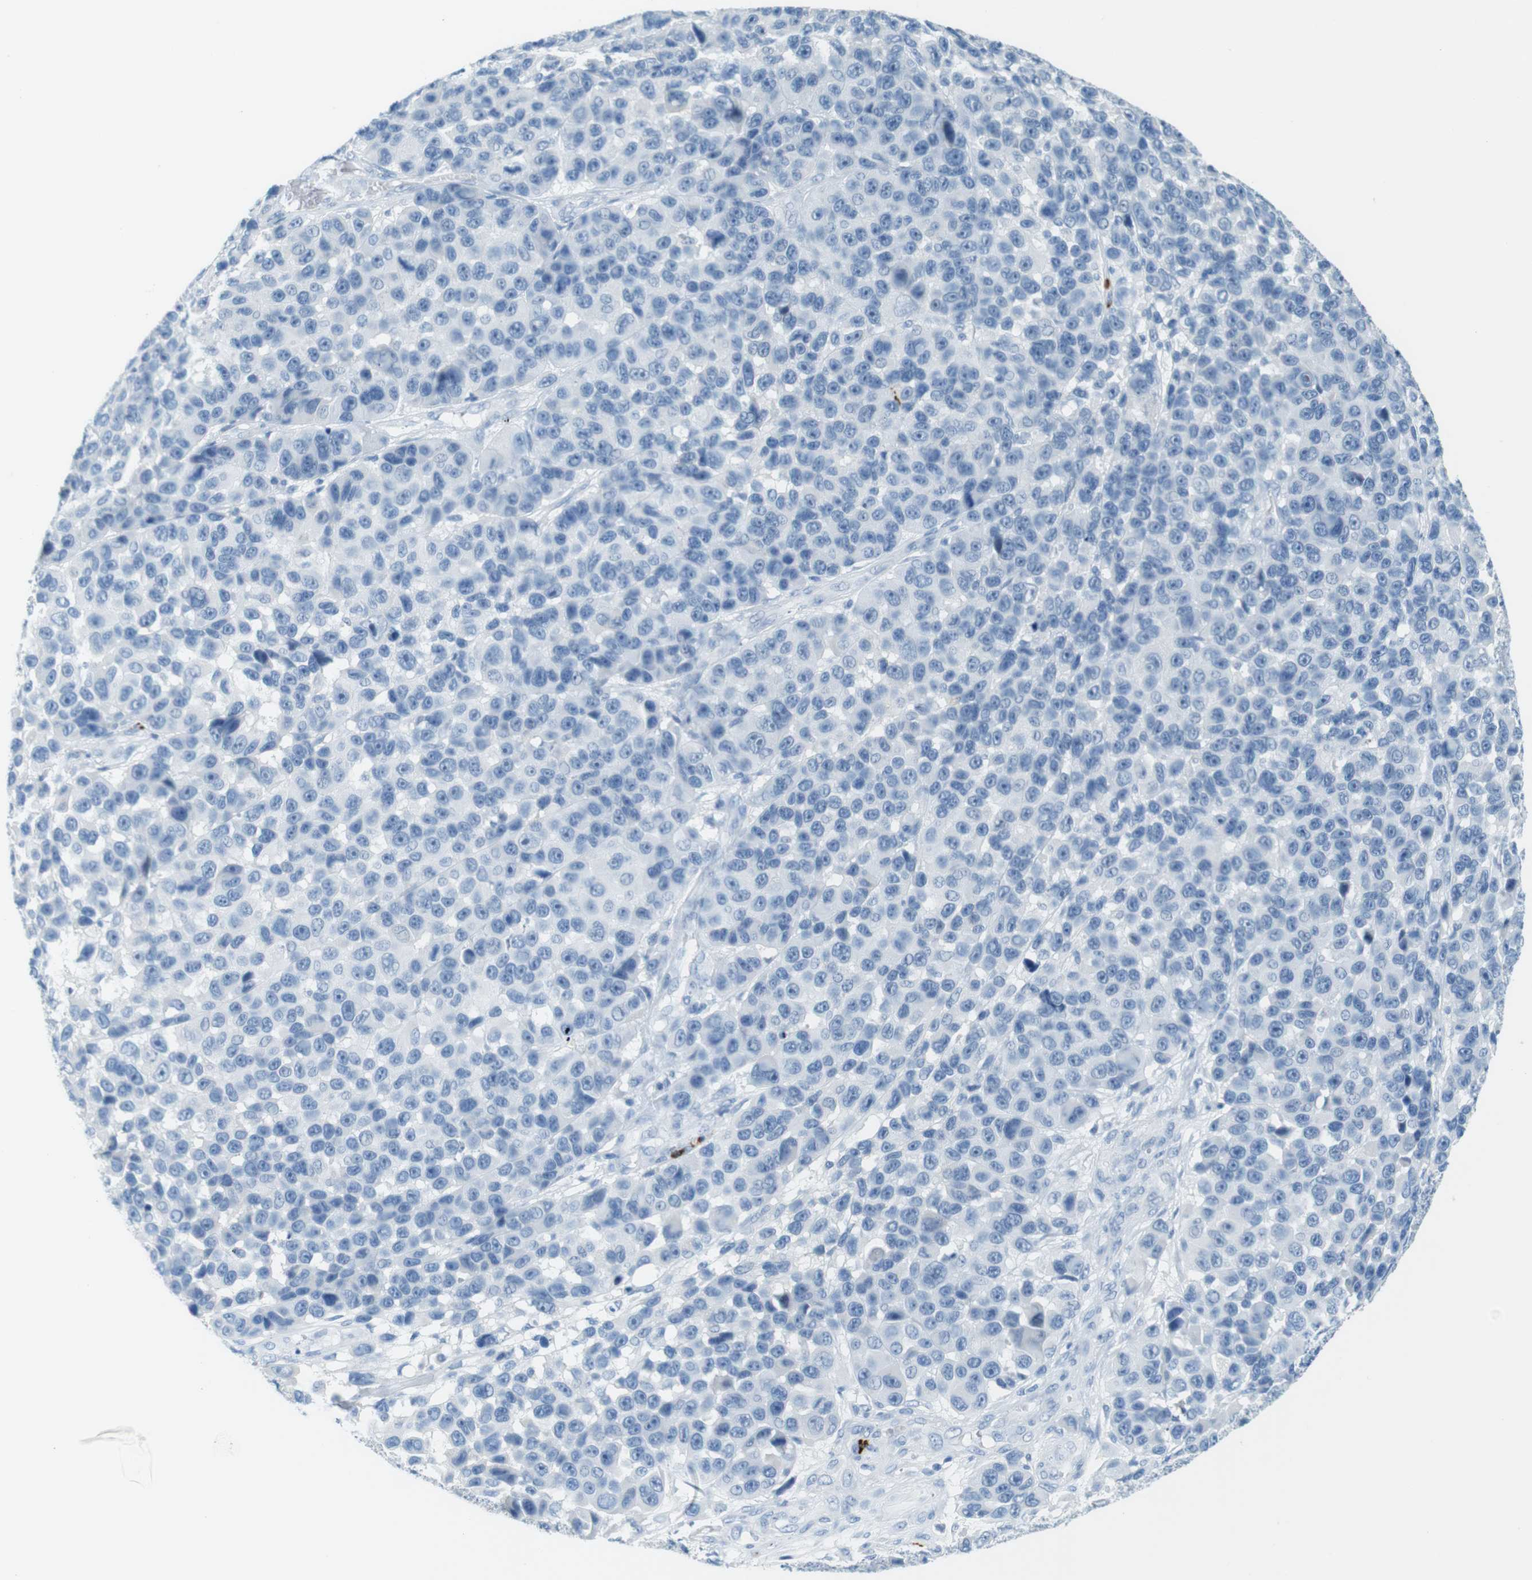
{"staining": {"intensity": "negative", "quantity": "none", "location": "none"}, "tissue": "melanoma", "cell_type": "Tumor cells", "image_type": "cancer", "snomed": [{"axis": "morphology", "description": "Malignant melanoma, NOS"}, {"axis": "topography", "description": "Skin"}], "caption": "Immunohistochemistry histopathology image of malignant melanoma stained for a protein (brown), which exhibits no expression in tumor cells. (Immunohistochemistry (ihc), brightfield microscopy, high magnification).", "gene": "MCEMP1", "patient": {"sex": "male", "age": 53}}